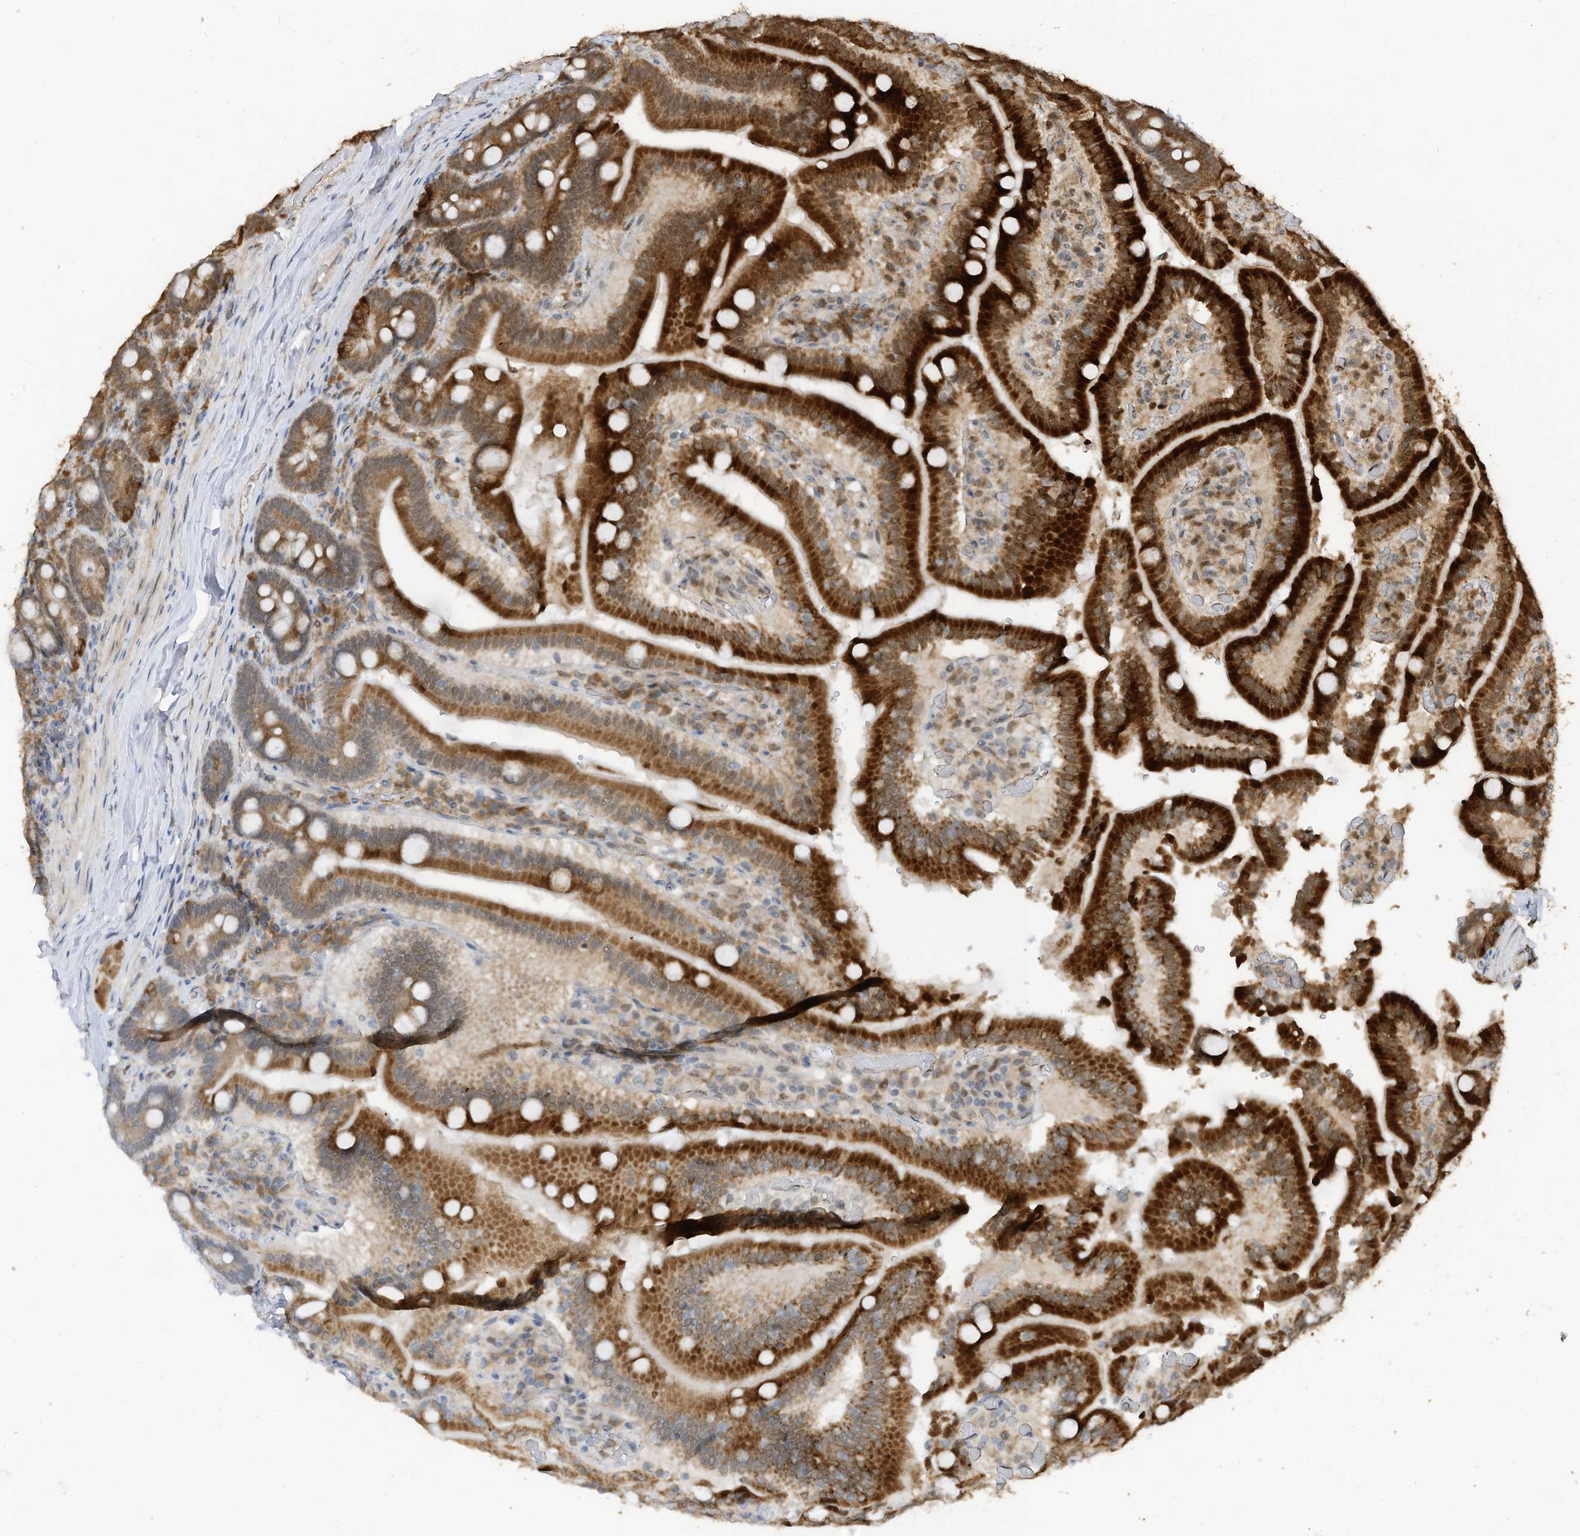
{"staining": {"intensity": "strong", "quantity": "25%-75%", "location": "cytoplasmic/membranous"}, "tissue": "duodenum", "cell_type": "Glandular cells", "image_type": "normal", "snomed": [{"axis": "morphology", "description": "Normal tissue, NOS"}, {"axis": "topography", "description": "Duodenum"}], "caption": "Human duodenum stained with a brown dye displays strong cytoplasmic/membranous positive expression in about 25%-75% of glandular cells.", "gene": "ERLEC1", "patient": {"sex": "female", "age": 62}}